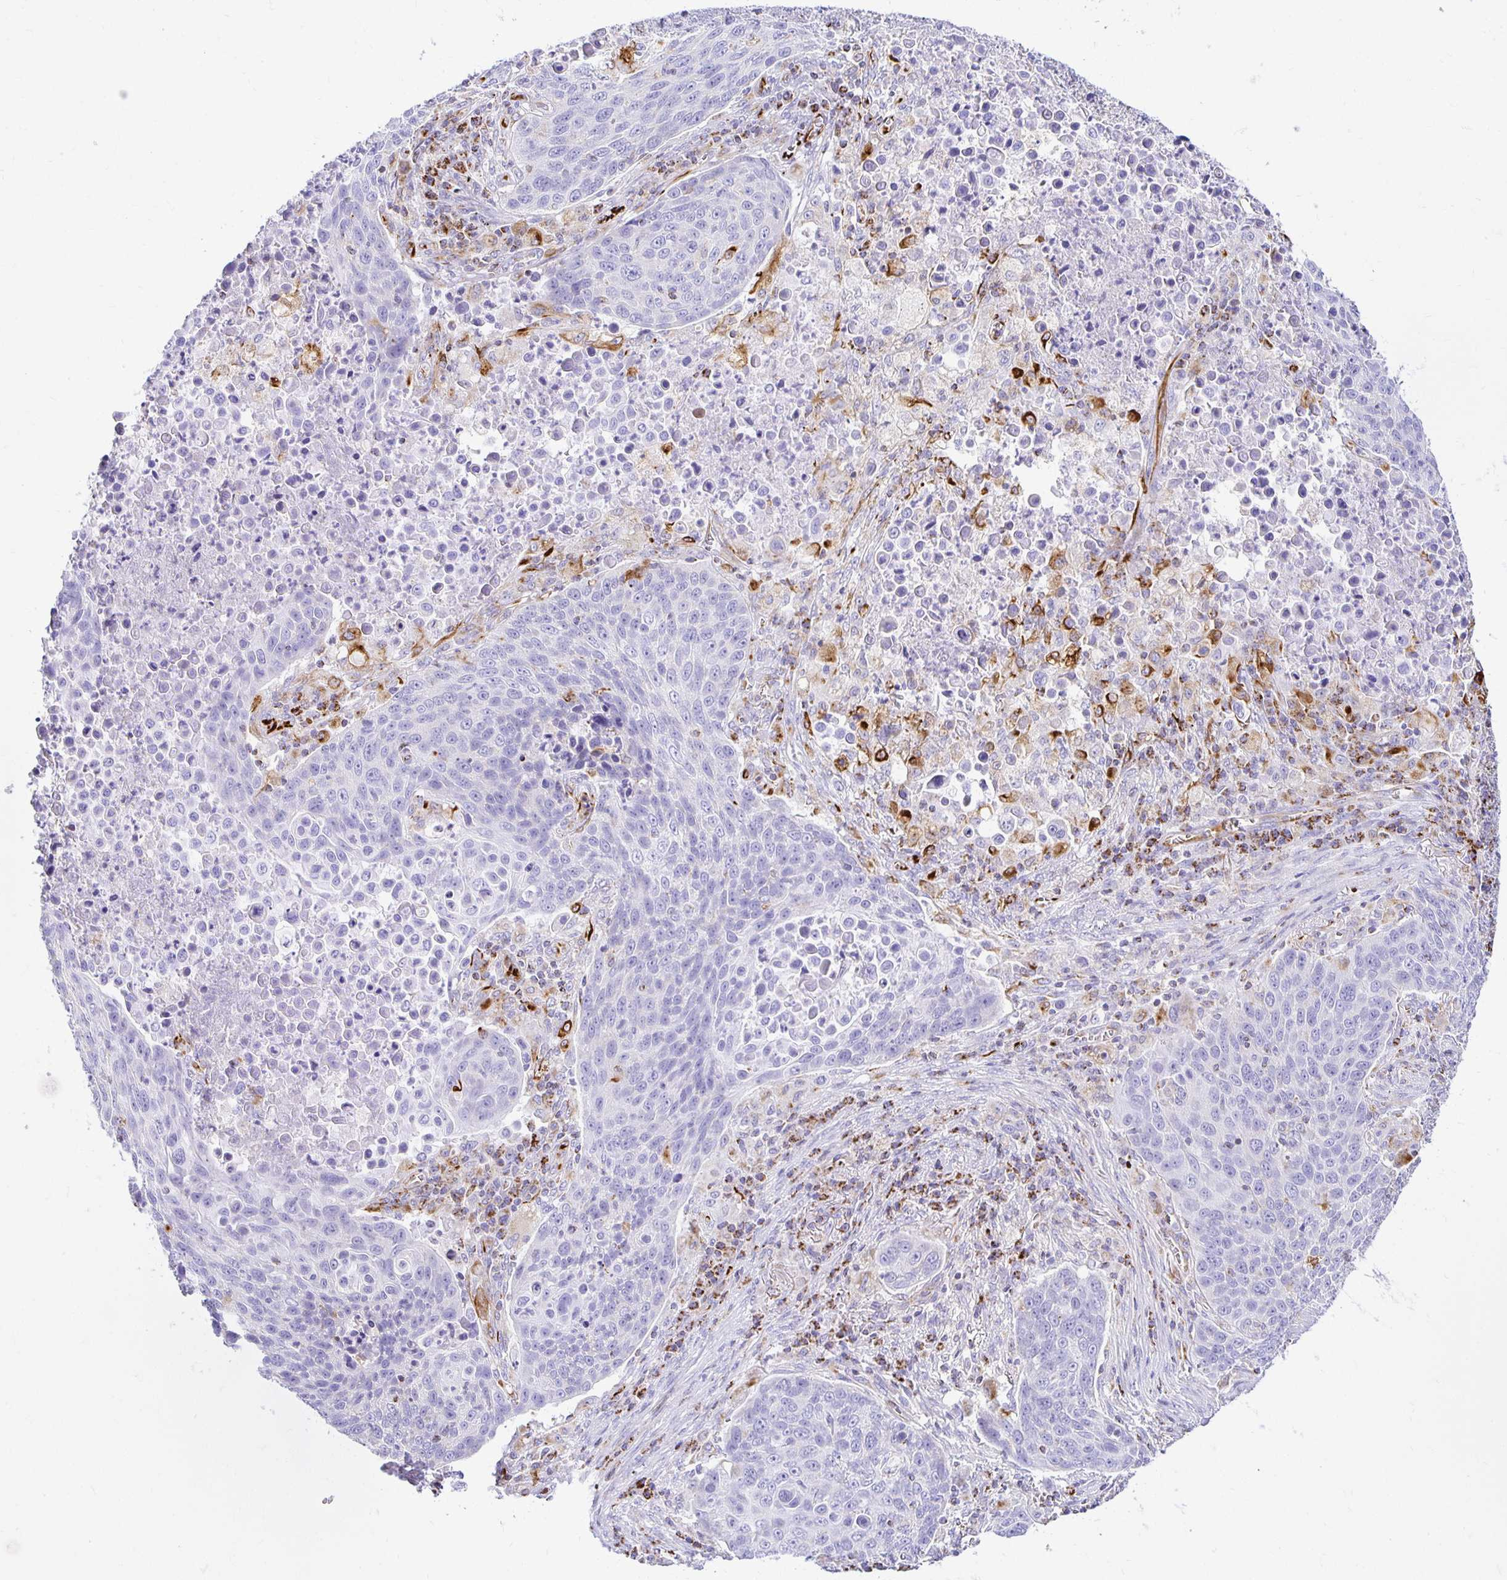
{"staining": {"intensity": "negative", "quantity": "none", "location": "none"}, "tissue": "lung cancer", "cell_type": "Tumor cells", "image_type": "cancer", "snomed": [{"axis": "morphology", "description": "Squamous cell carcinoma, NOS"}, {"axis": "topography", "description": "Lung"}], "caption": "IHC micrograph of squamous cell carcinoma (lung) stained for a protein (brown), which displays no positivity in tumor cells.", "gene": "PLAAT2", "patient": {"sex": "male", "age": 78}}